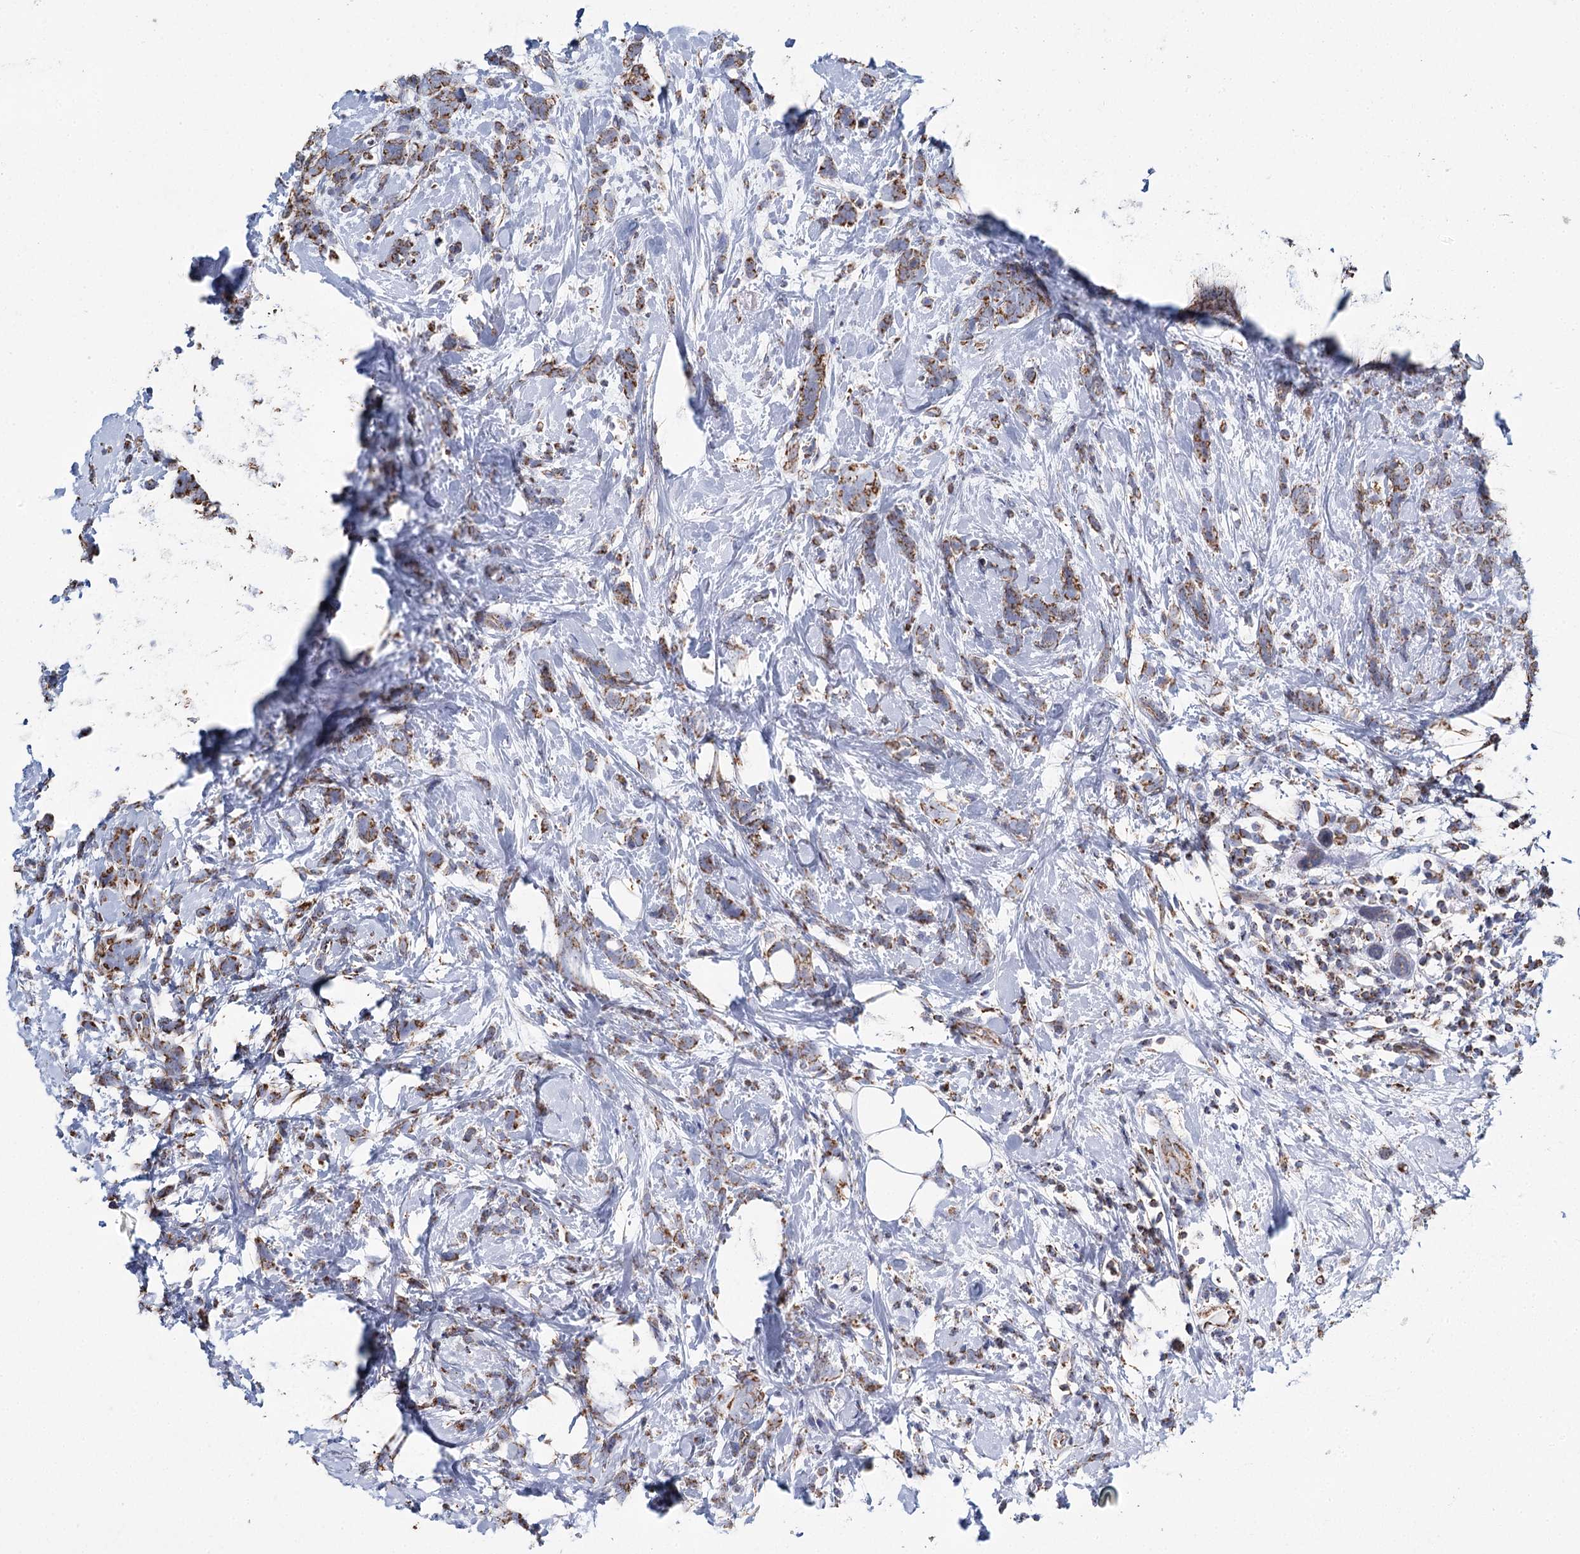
{"staining": {"intensity": "moderate", "quantity": ">75%", "location": "cytoplasmic/membranous"}, "tissue": "breast cancer", "cell_type": "Tumor cells", "image_type": "cancer", "snomed": [{"axis": "morphology", "description": "Lobular carcinoma"}, {"axis": "topography", "description": "Breast"}], "caption": "Breast cancer stained with a protein marker displays moderate staining in tumor cells.", "gene": "MRPL44", "patient": {"sex": "female", "age": 58}}